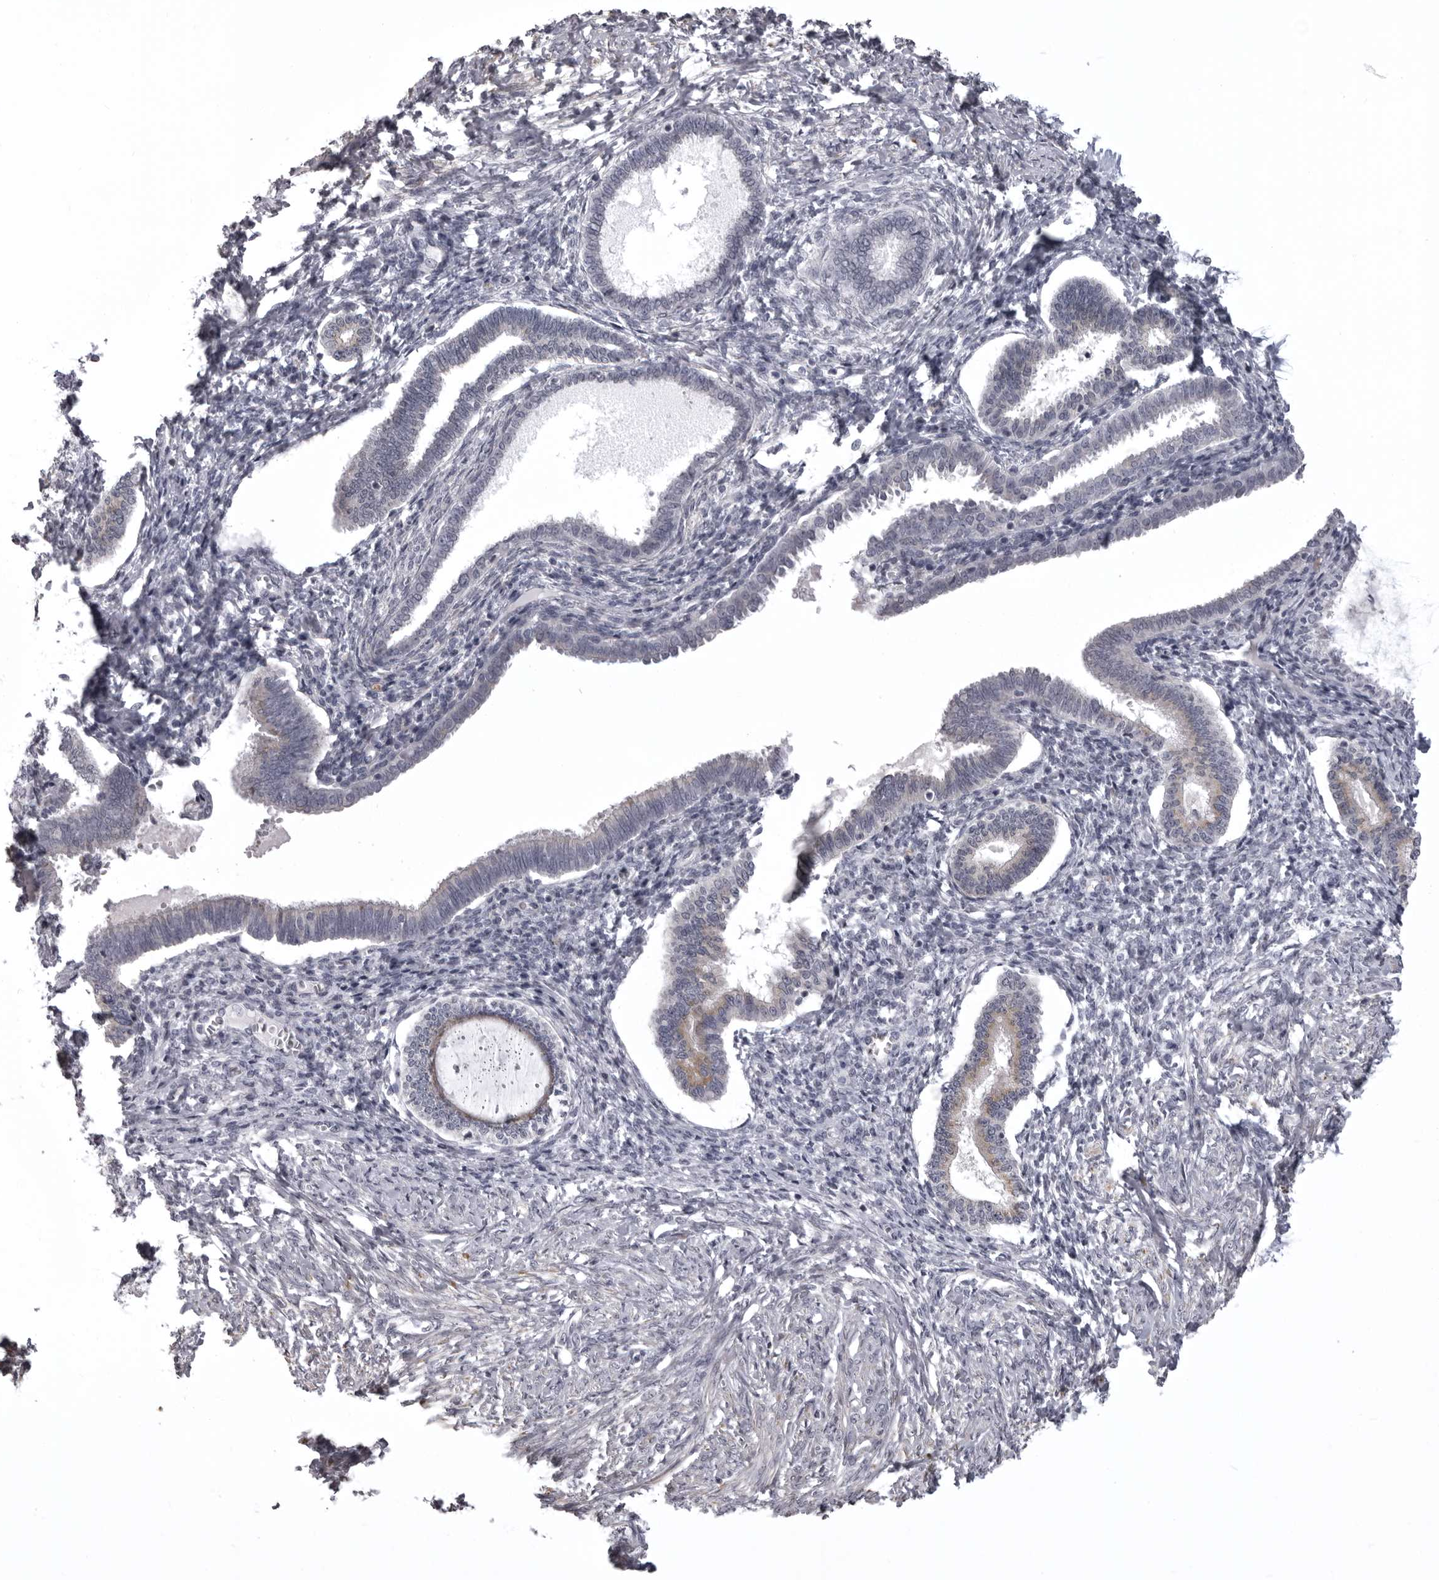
{"staining": {"intensity": "negative", "quantity": "none", "location": "none"}, "tissue": "endometrium", "cell_type": "Cells in endometrial stroma", "image_type": "normal", "snomed": [{"axis": "morphology", "description": "Normal tissue, NOS"}, {"axis": "topography", "description": "Endometrium"}], "caption": "IHC of benign human endometrium exhibits no expression in cells in endometrial stroma. Brightfield microscopy of immunohistochemistry (IHC) stained with DAB (brown) and hematoxylin (blue), captured at high magnification.", "gene": "NCEH1", "patient": {"sex": "female", "age": 77}}